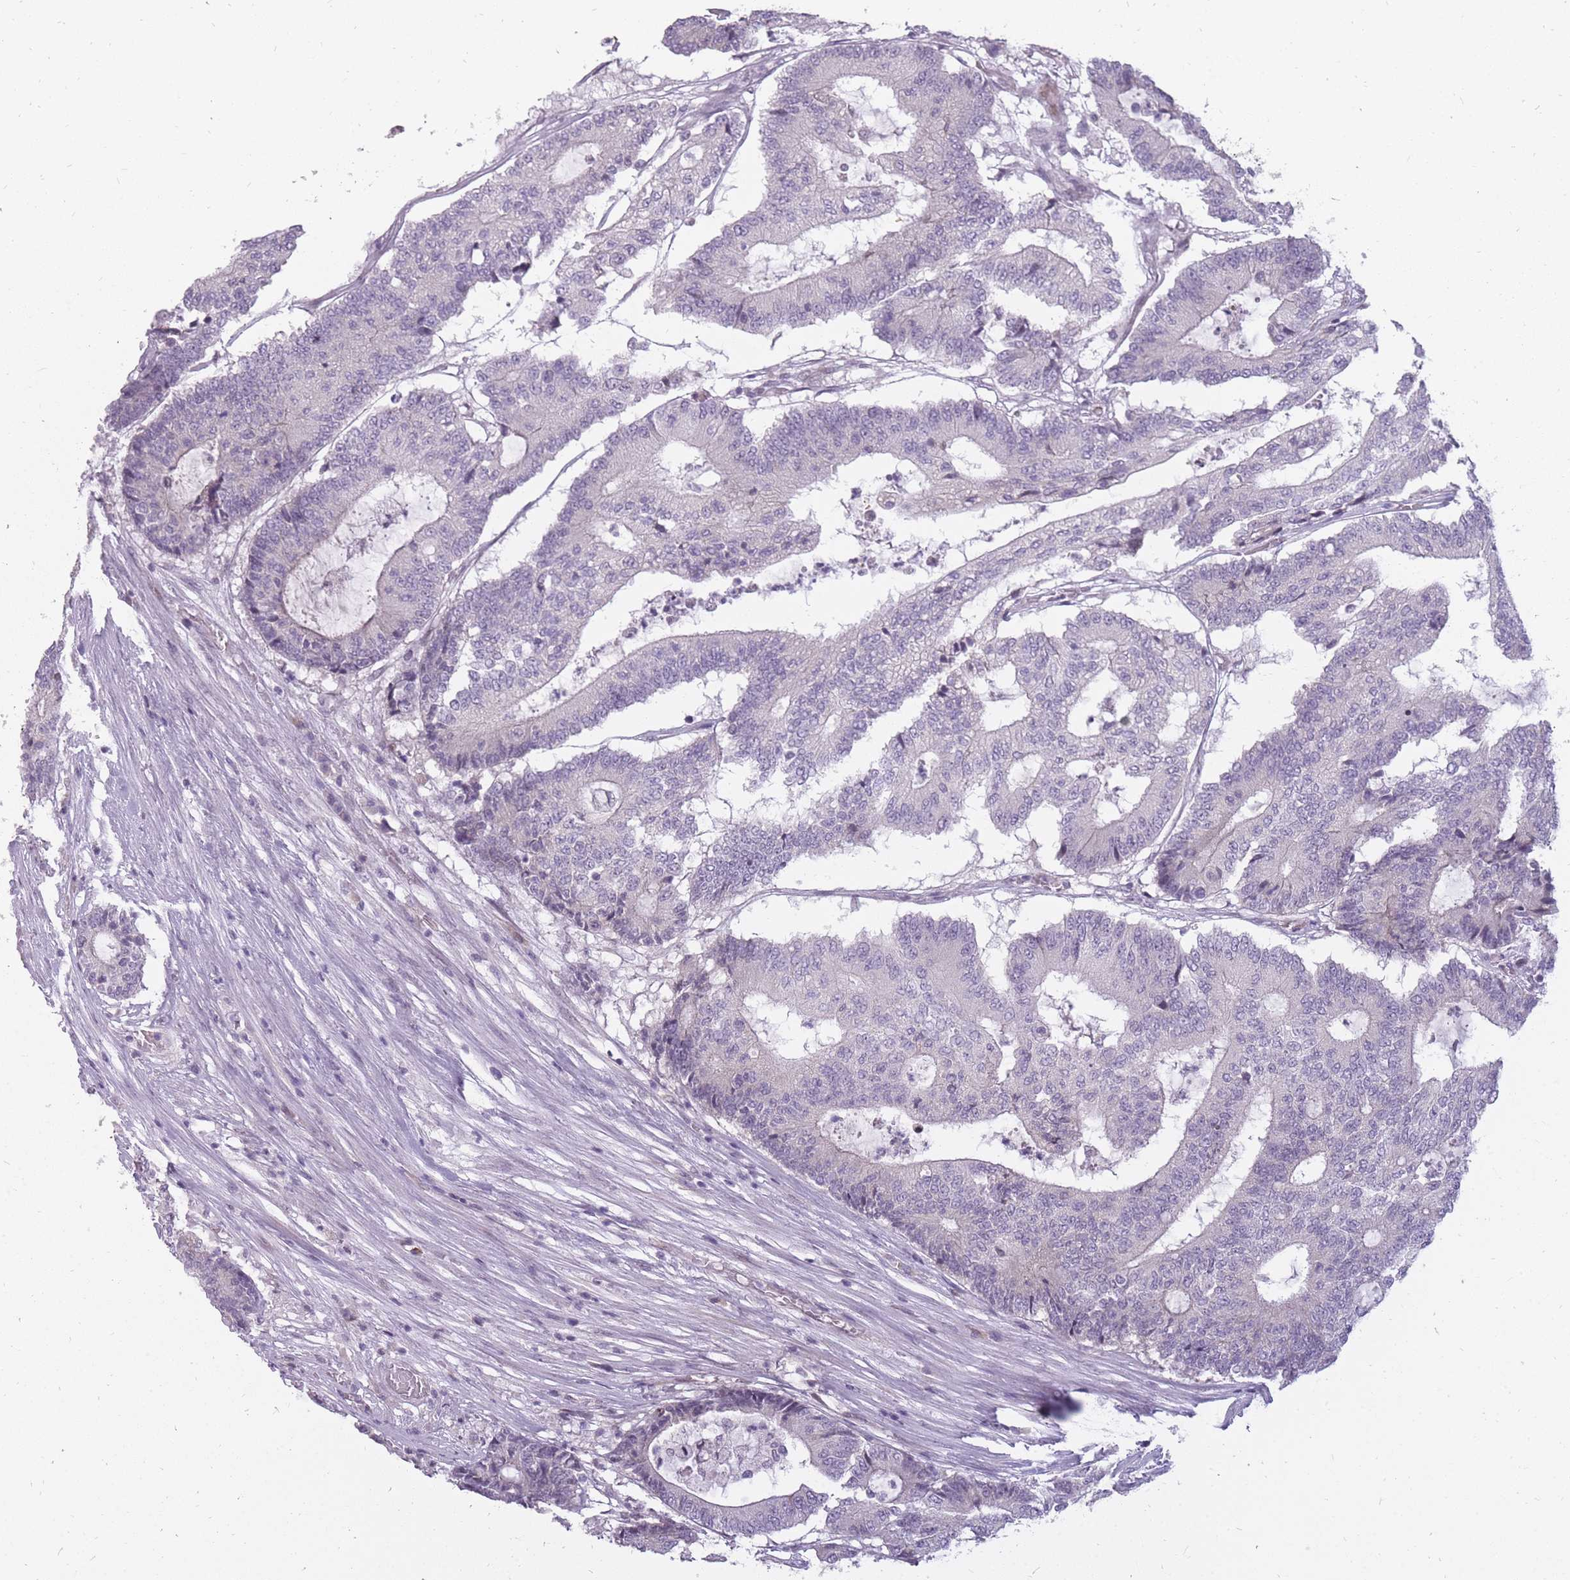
{"staining": {"intensity": "negative", "quantity": "none", "location": "none"}, "tissue": "colorectal cancer", "cell_type": "Tumor cells", "image_type": "cancer", "snomed": [{"axis": "morphology", "description": "Adenocarcinoma, NOS"}, {"axis": "topography", "description": "Colon"}], "caption": "Immunohistochemical staining of colorectal cancer displays no significant staining in tumor cells.", "gene": "POMZP3", "patient": {"sex": "female", "age": 84}}